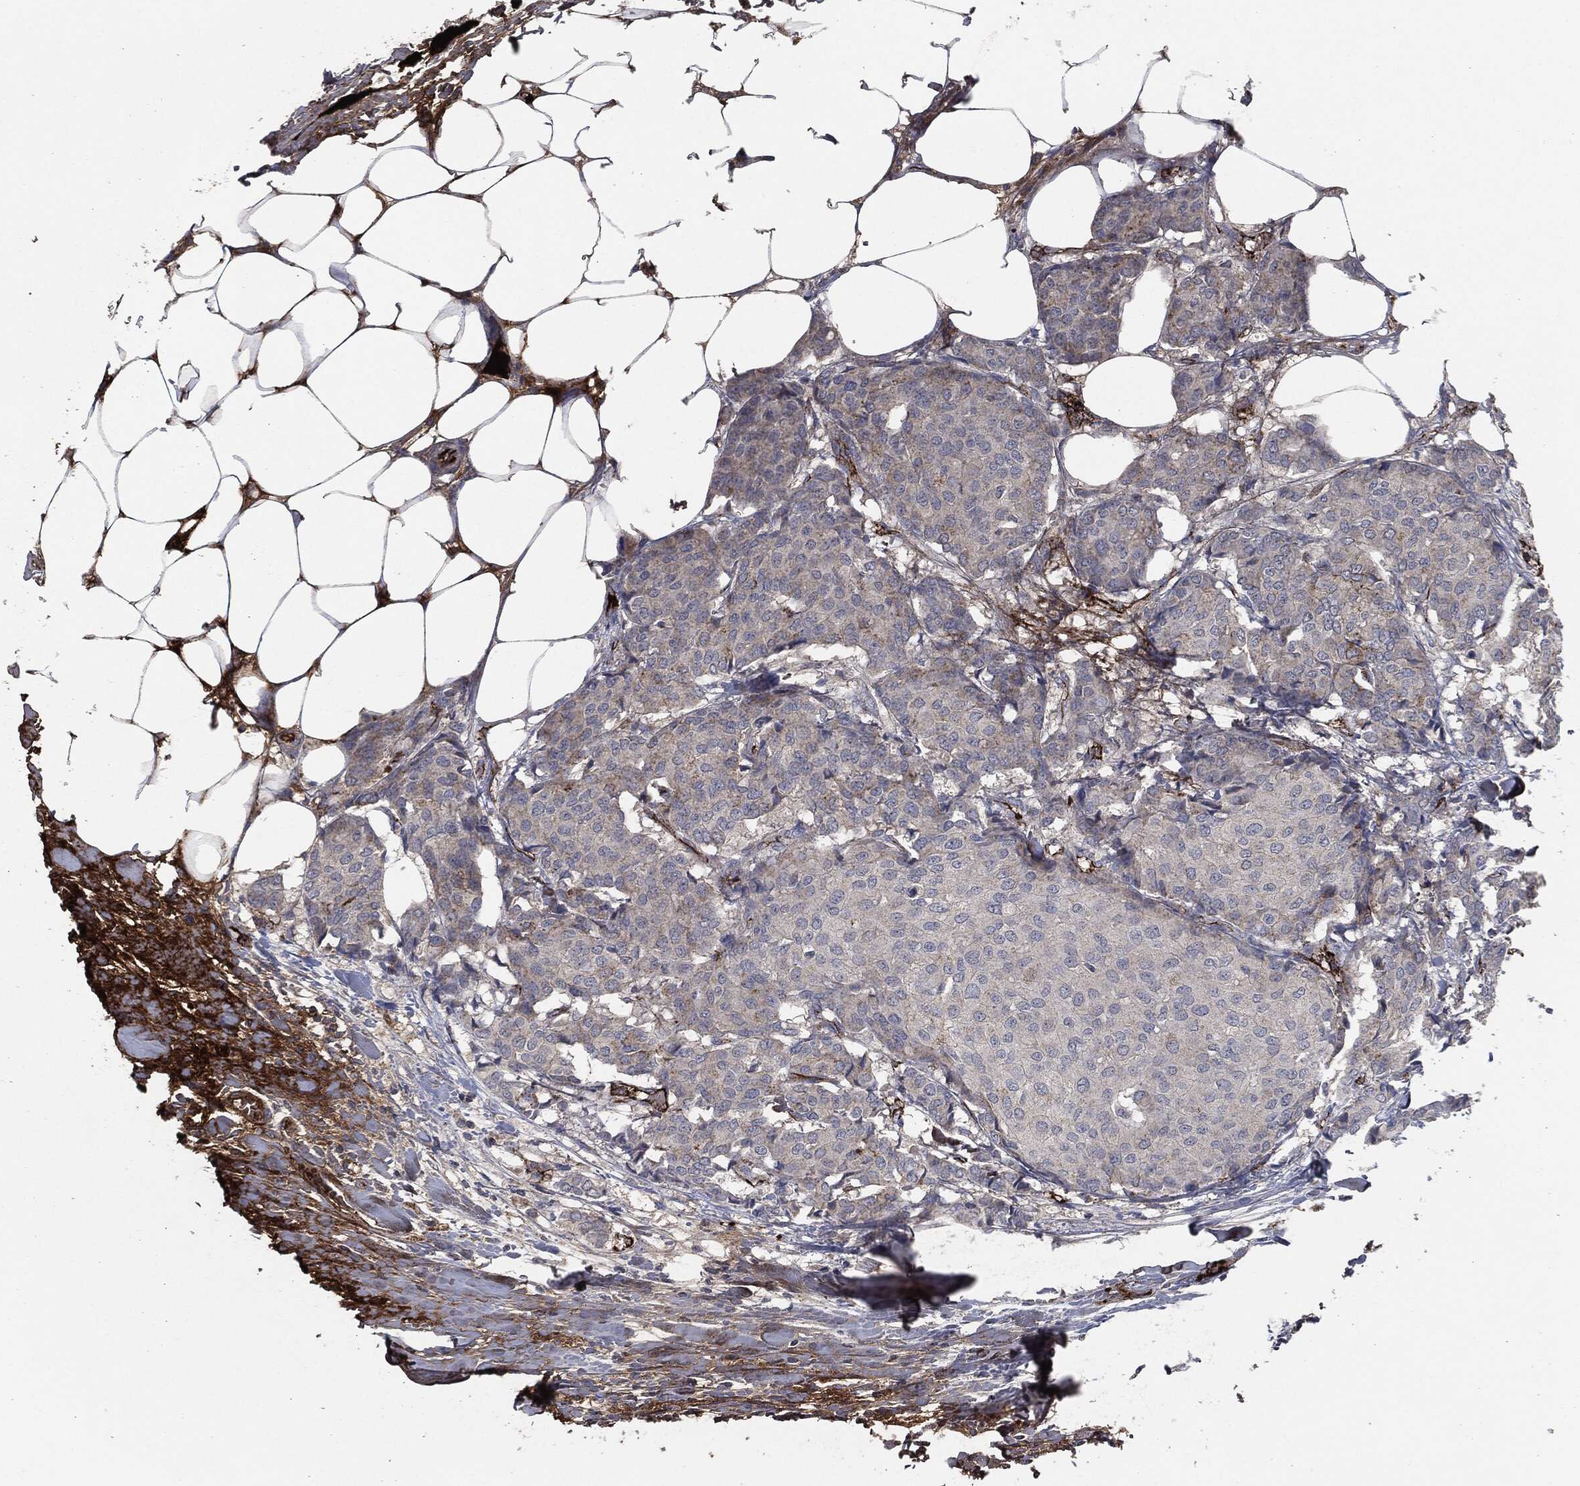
{"staining": {"intensity": "negative", "quantity": "none", "location": "none"}, "tissue": "breast cancer", "cell_type": "Tumor cells", "image_type": "cancer", "snomed": [{"axis": "morphology", "description": "Duct carcinoma"}, {"axis": "topography", "description": "Breast"}], "caption": "Immunohistochemistry (IHC) of breast cancer displays no expression in tumor cells.", "gene": "APOB", "patient": {"sex": "female", "age": 75}}